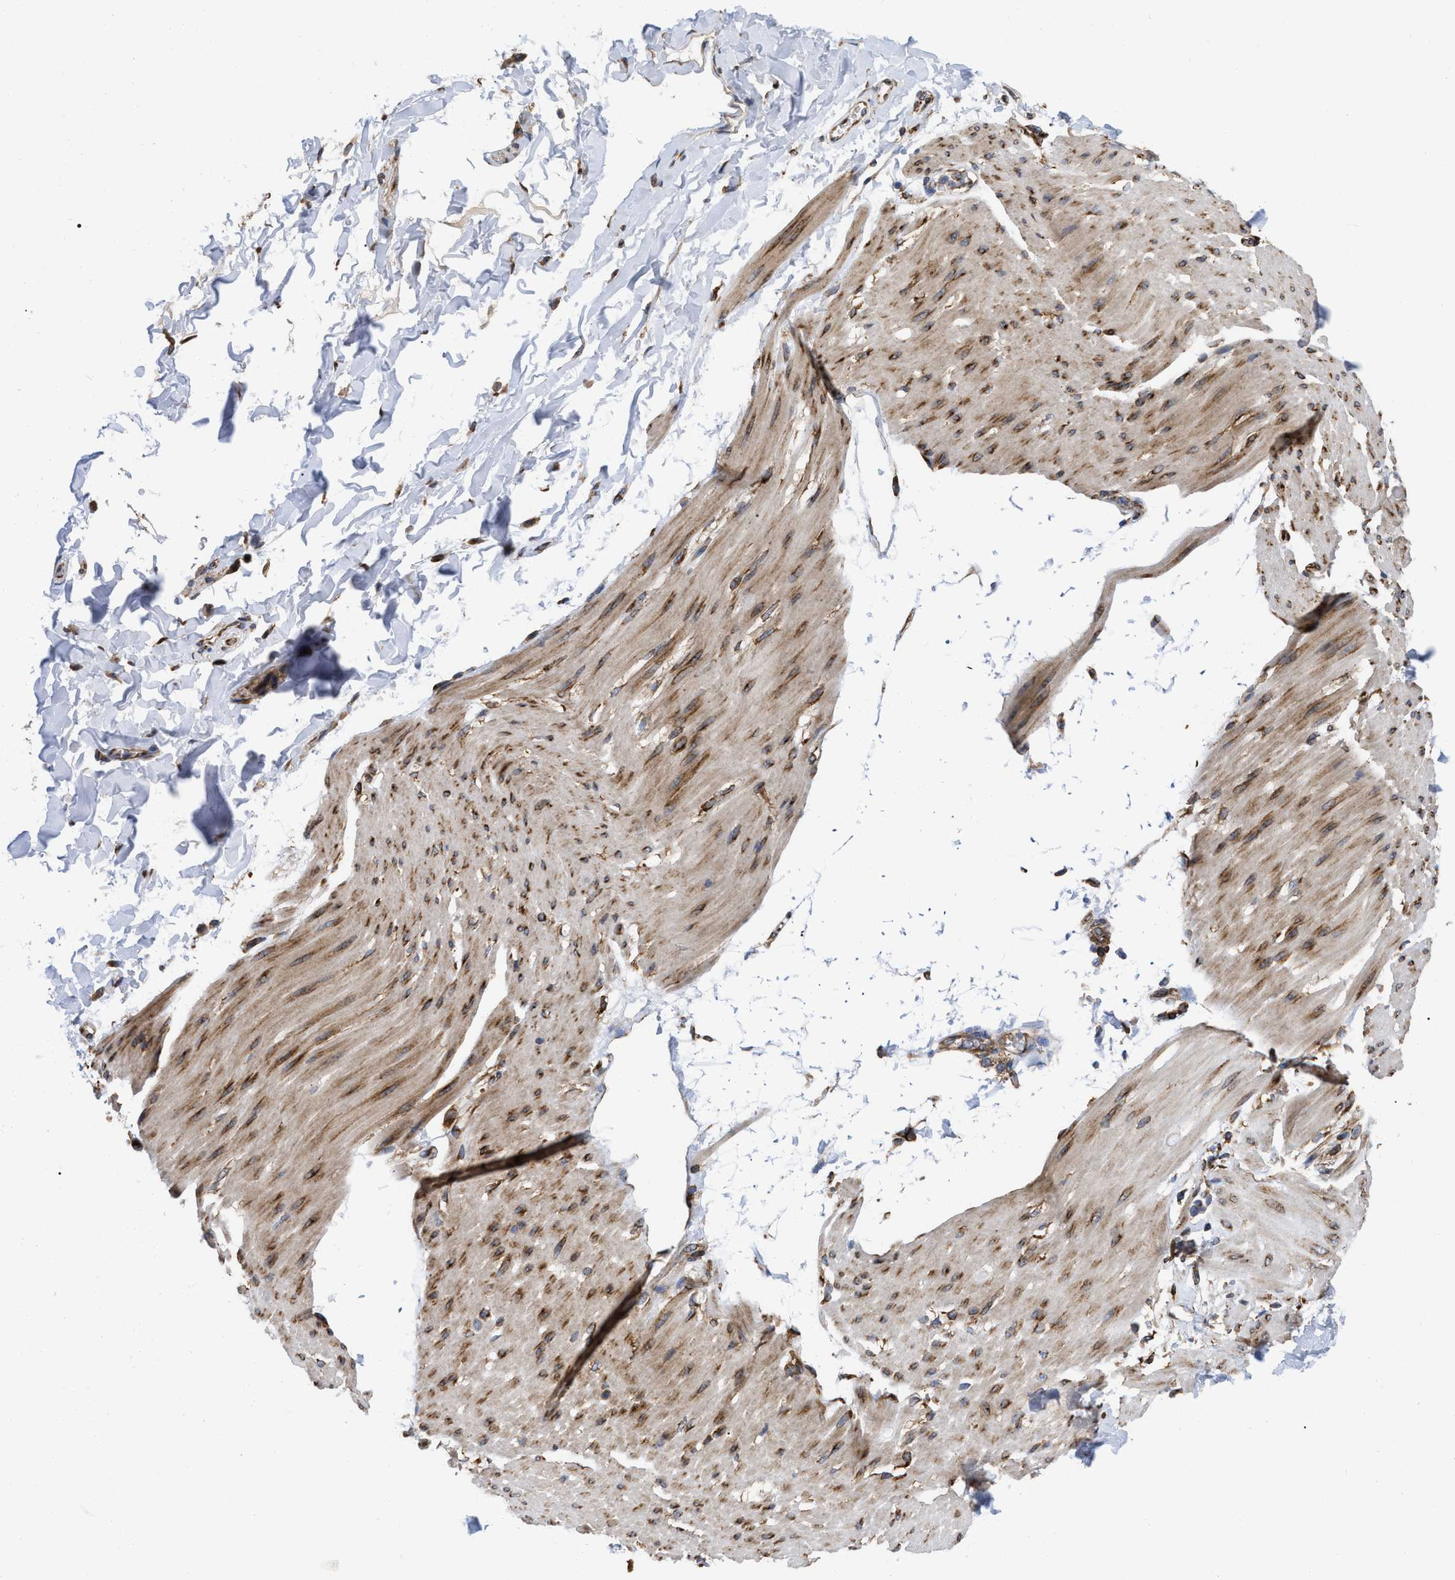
{"staining": {"intensity": "negative", "quantity": "none", "location": "none"}, "tissue": "adipose tissue", "cell_type": "Adipocytes", "image_type": "normal", "snomed": [{"axis": "morphology", "description": "Normal tissue, NOS"}, {"axis": "morphology", "description": "Adenocarcinoma, NOS"}, {"axis": "topography", "description": "Duodenum"}, {"axis": "topography", "description": "Peripheral nerve tissue"}], "caption": "Immunohistochemistry image of normal adipose tissue: adipose tissue stained with DAB (3,3'-diaminobenzidine) demonstrates no significant protein staining in adipocytes.", "gene": "FAM120A", "patient": {"sex": "female", "age": 60}}